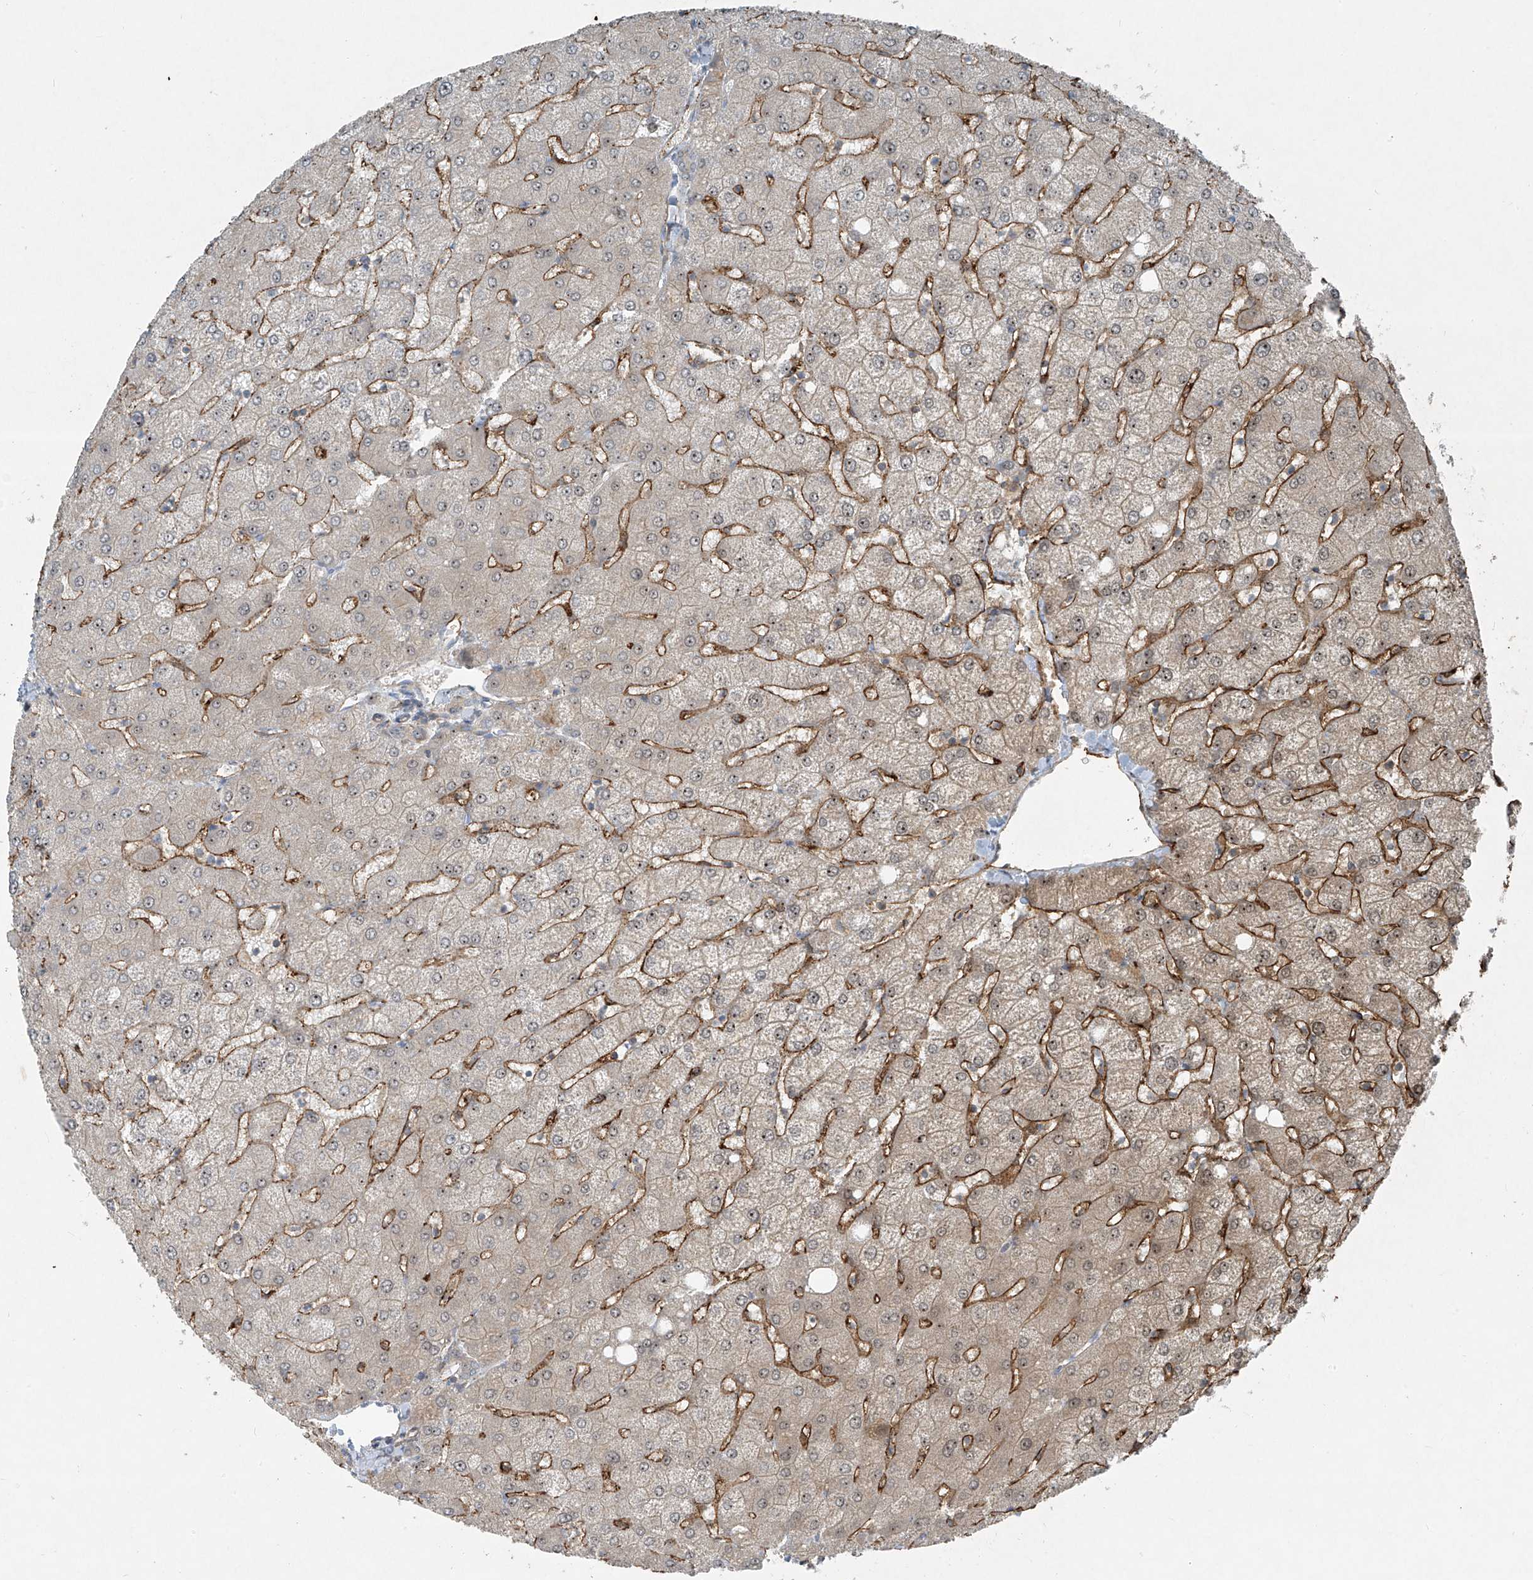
{"staining": {"intensity": "weak", "quantity": "25%-75%", "location": "nuclear"}, "tissue": "liver", "cell_type": "Cholangiocytes", "image_type": "normal", "snomed": [{"axis": "morphology", "description": "Normal tissue, NOS"}, {"axis": "topography", "description": "Liver"}], "caption": "Protein staining of benign liver exhibits weak nuclear staining in approximately 25%-75% of cholangiocytes. The protein of interest is shown in brown color, while the nuclei are stained blue.", "gene": "PPCS", "patient": {"sex": "female", "age": 54}}